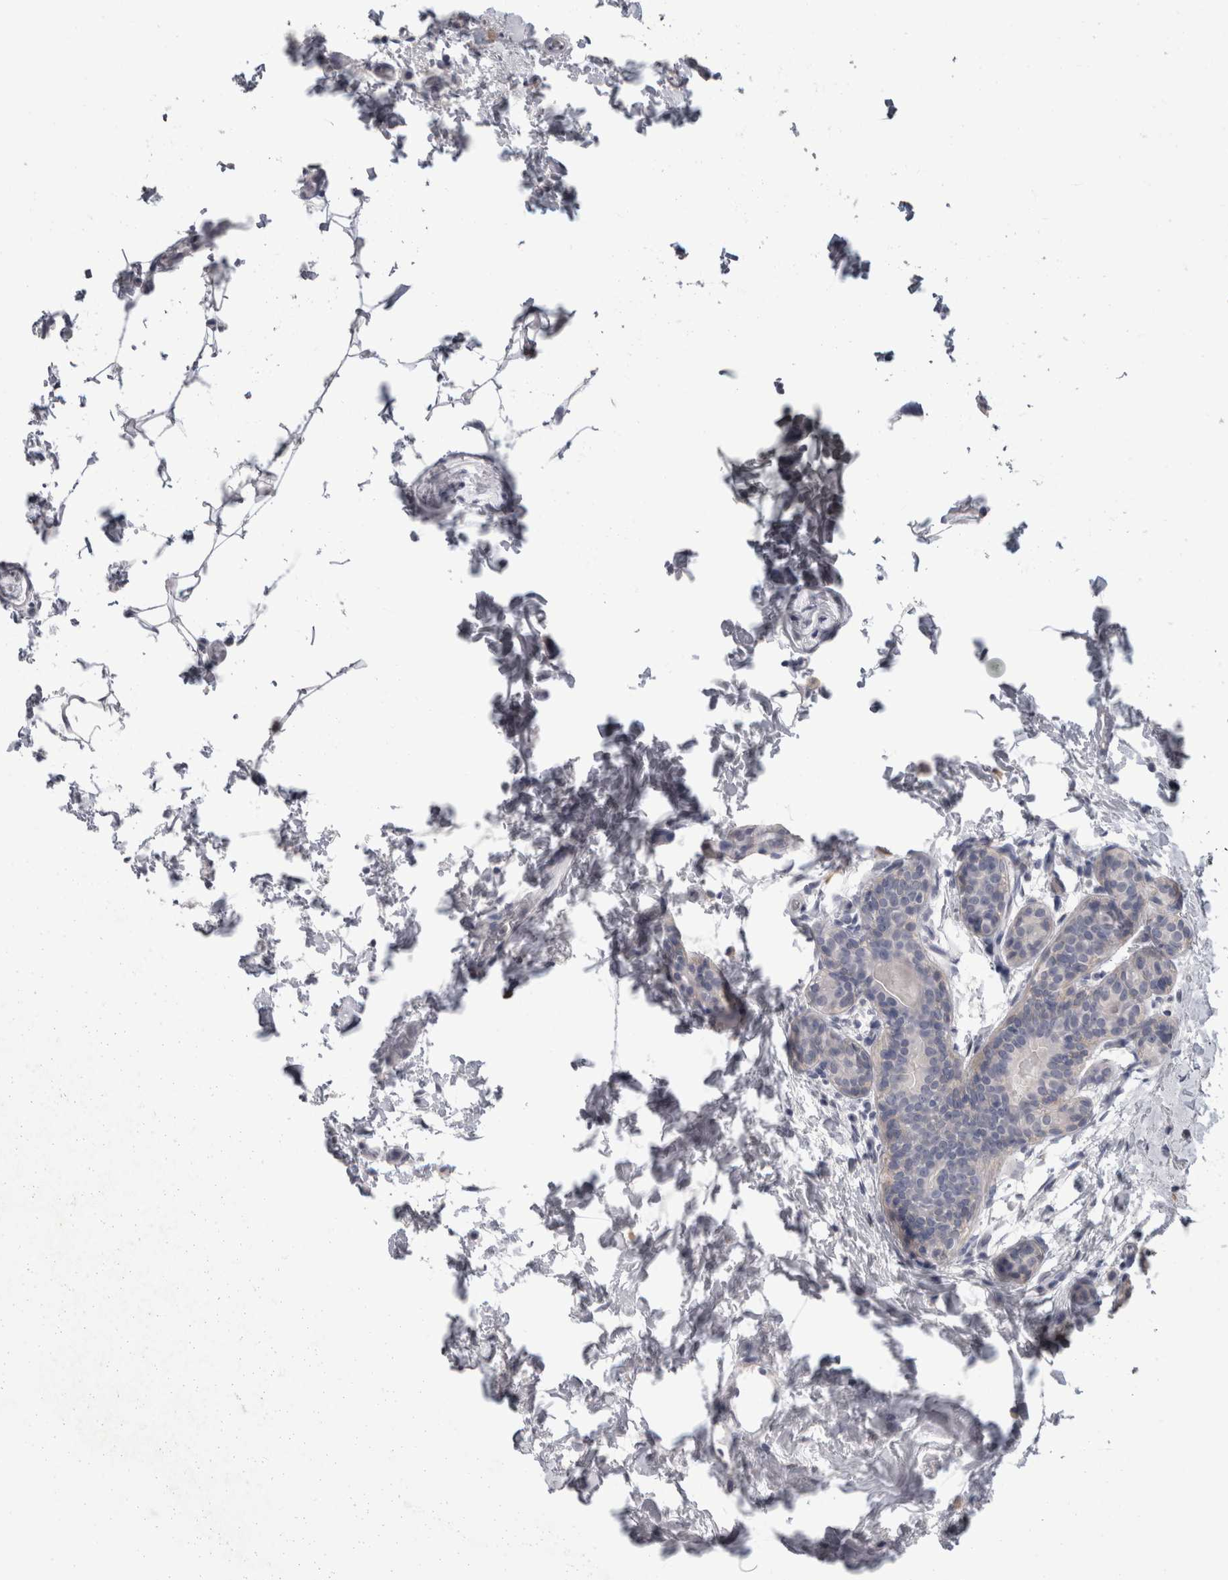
{"staining": {"intensity": "negative", "quantity": "none", "location": "none"}, "tissue": "breast cancer", "cell_type": "Tumor cells", "image_type": "cancer", "snomed": [{"axis": "morphology", "description": "Duct carcinoma"}, {"axis": "topography", "description": "Breast"}], "caption": "Histopathology image shows no protein staining in tumor cells of breast invasive ductal carcinoma tissue.", "gene": "FHOD3", "patient": {"sex": "female", "age": 62}}